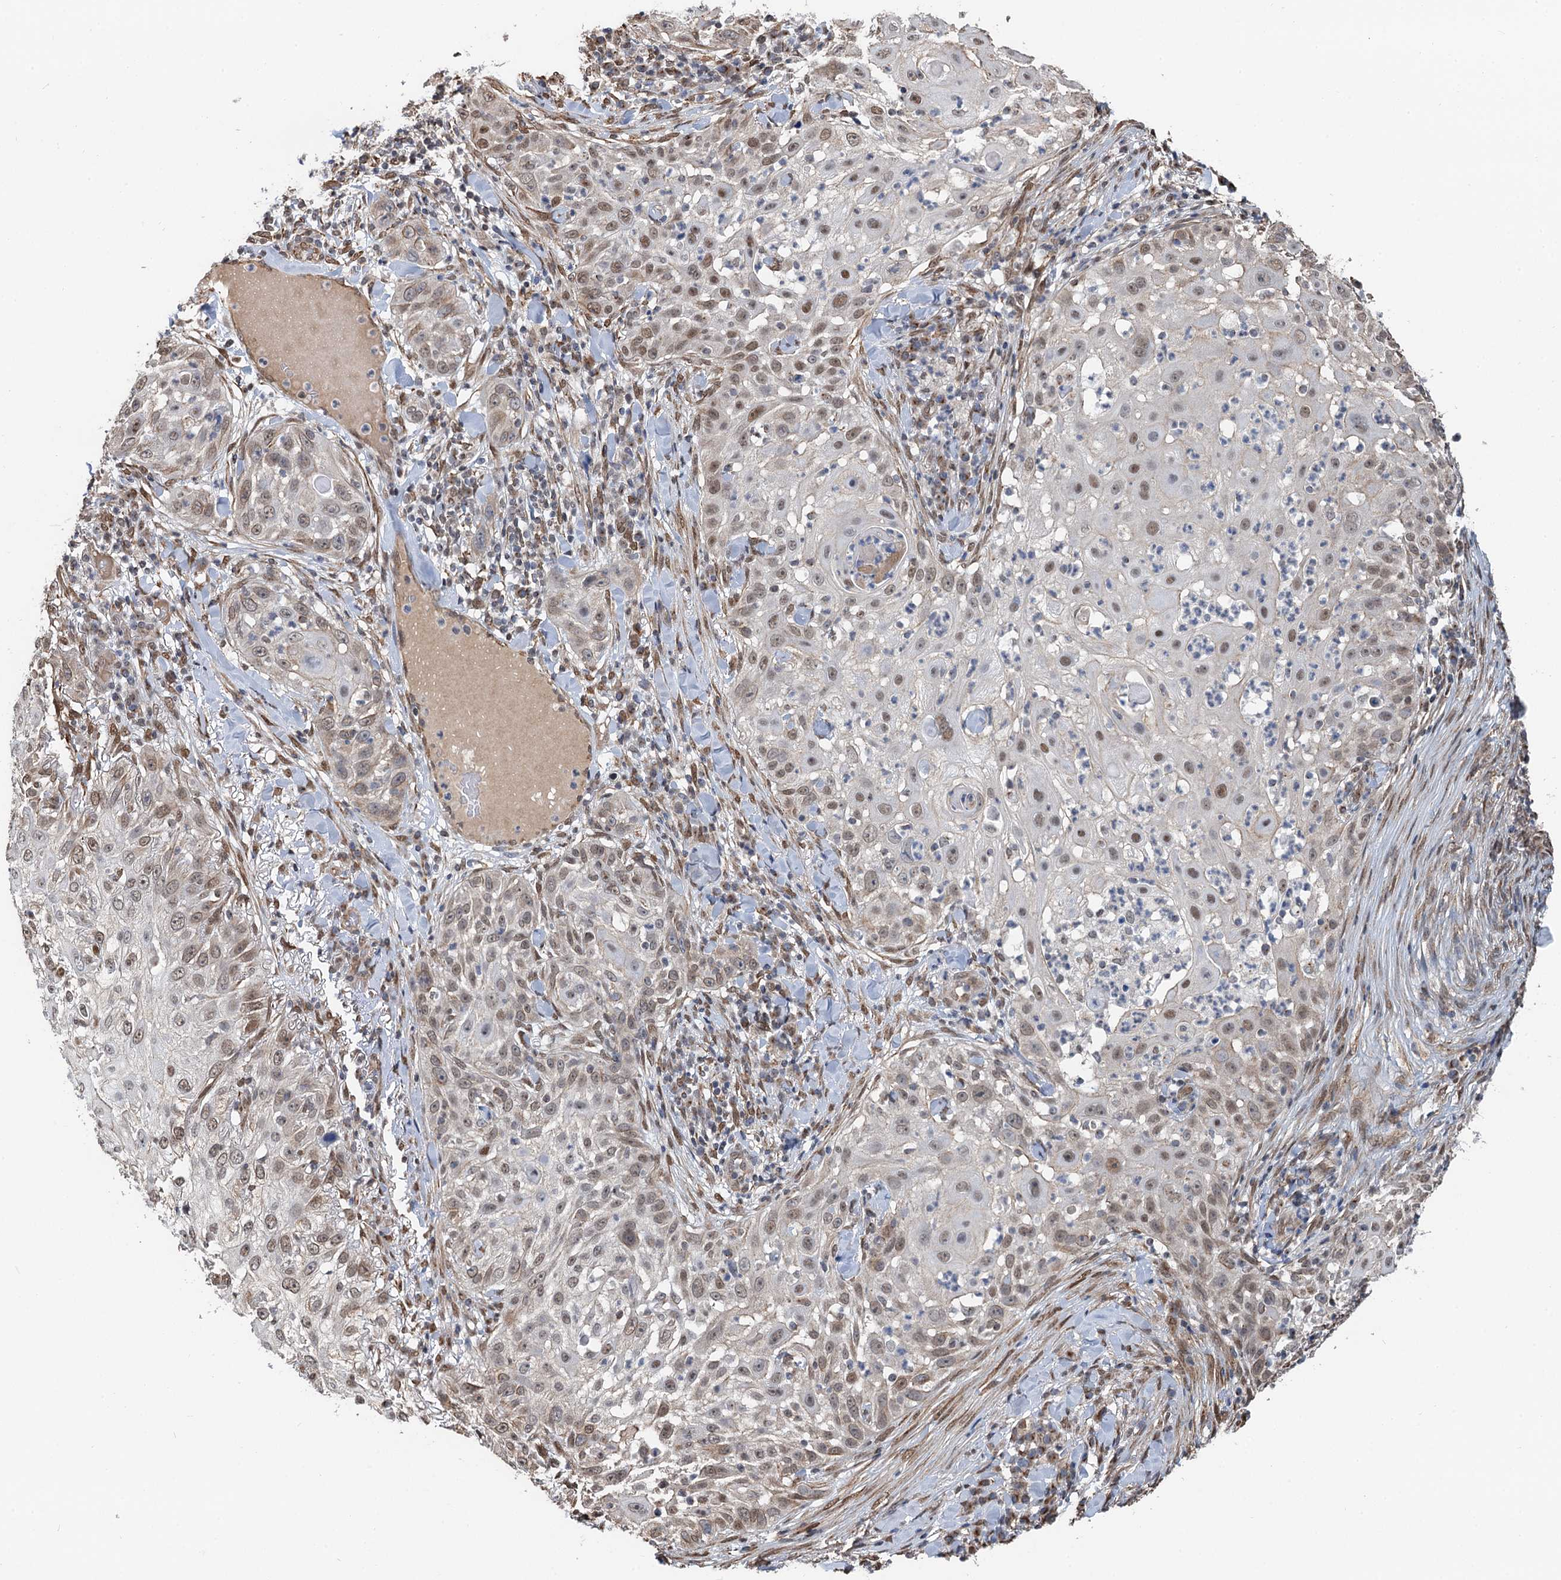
{"staining": {"intensity": "moderate", "quantity": ">75%", "location": "nuclear"}, "tissue": "skin cancer", "cell_type": "Tumor cells", "image_type": "cancer", "snomed": [{"axis": "morphology", "description": "Squamous cell carcinoma, NOS"}, {"axis": "topography", "description": "Skin"}], "caption": "Immunohistochemistry (IHC) (DAB) staining of skin cancer (squamous cell carcinoma) displays moderate nuclear protein expression in about >75% of tumor cells.", "gene": "CFDP1", "patient": {"sex": "female", "age": 44}}